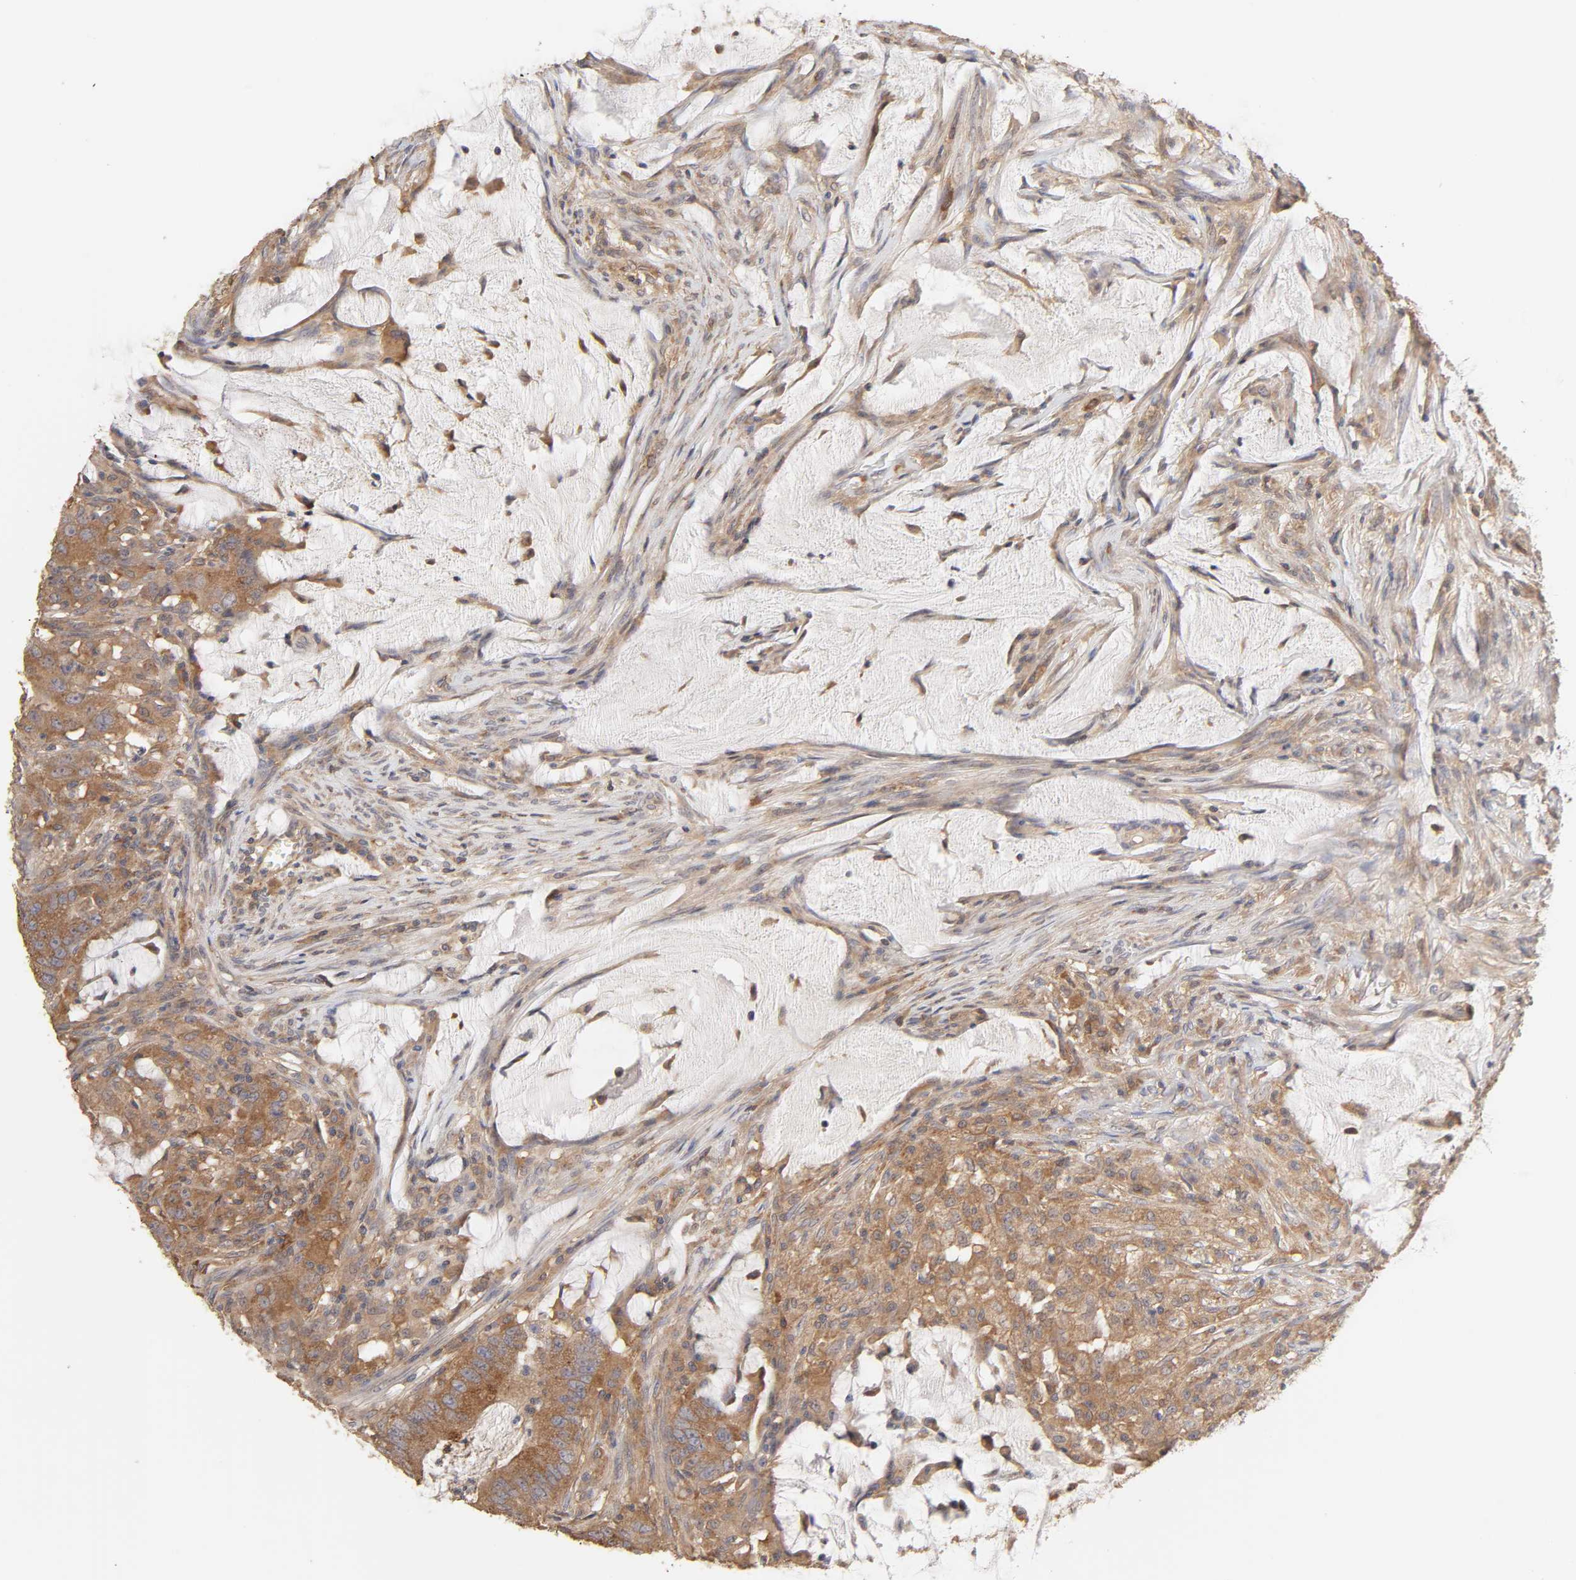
{"staining": {"intensity": "moderate", "quantity": ">75%", "location": "cytoplasmic/membranous"}, "tissue": "colorectal cancer", "cell_type": "Tumor cells", "image_type": "cancer", "snomed": [{"axis": "morphology", "description": "Adenocarcinoma, NOS"}, {"axis": "topography", "description": "Colon"}], "caption": "A brown stain highlights moderate cytoplasmic/membranous expression of a protein in colorectal cancer (adenocarcinoma) tumor cells. Nuclei are stained in blue.", "gene": "AP1G2", "patient": {"sex": "male", "age": 45}}